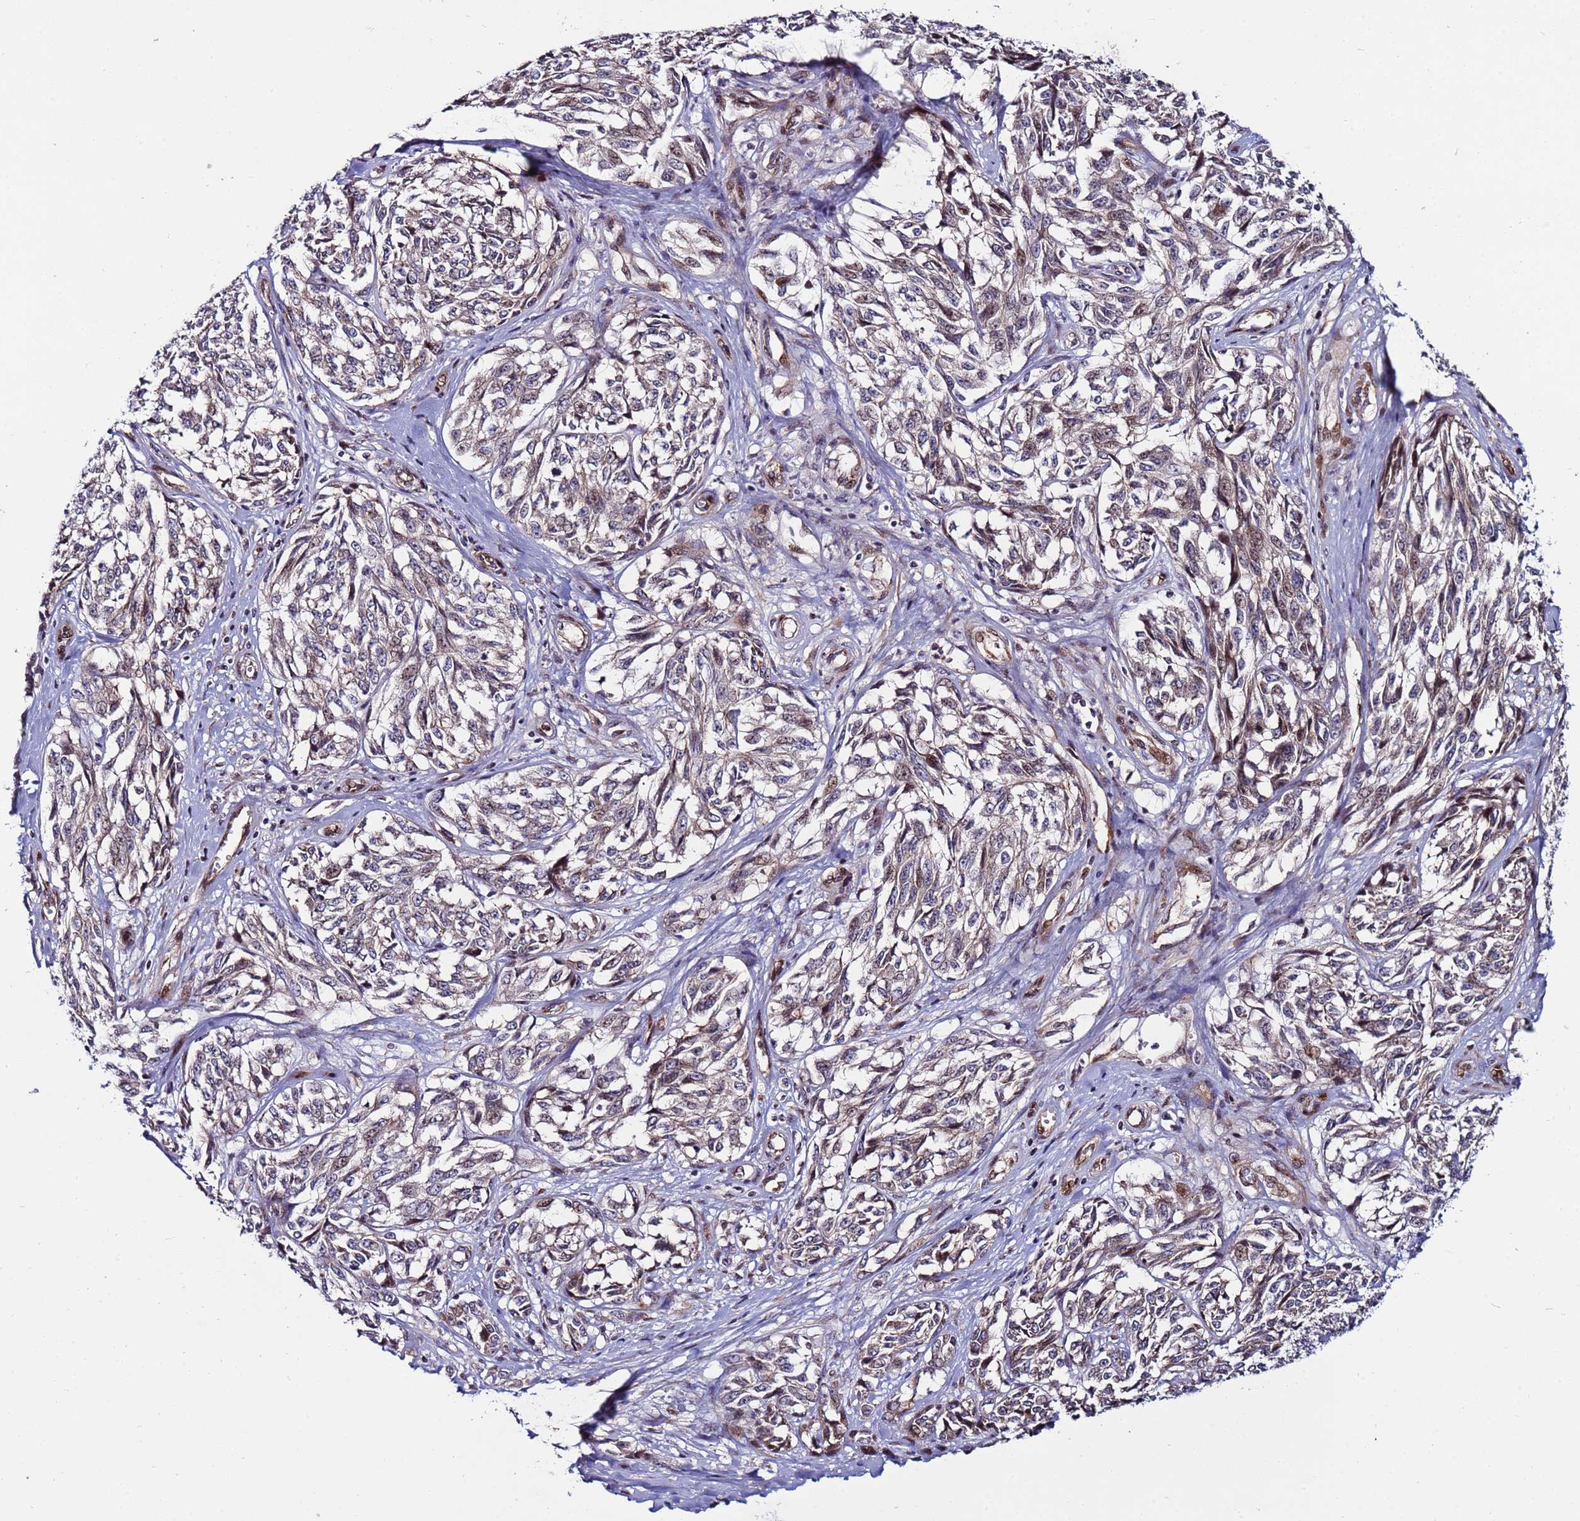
{"staining": {"intensity": "weak", "quantity": "25%-75%", "location": "cytoplasmic/membranous,nuclear"}, "tissue": "melanoma", "cell_type": "Tumor cells", "image_type": "cancer", "snomed": [{"axis": "morphology", "description": "Malignant melanoma, NOS"}, {"axis": "topography", "description": "Skin"}], "caption": "About 25%-75% of tumor cells in melanoma show weak cytoplasmic/membranous and nuclear protein positivity as visualized by brown immunohistochemical staining.", "gene": "WBP11", "patient": {"sex": "female", "age": 64}}